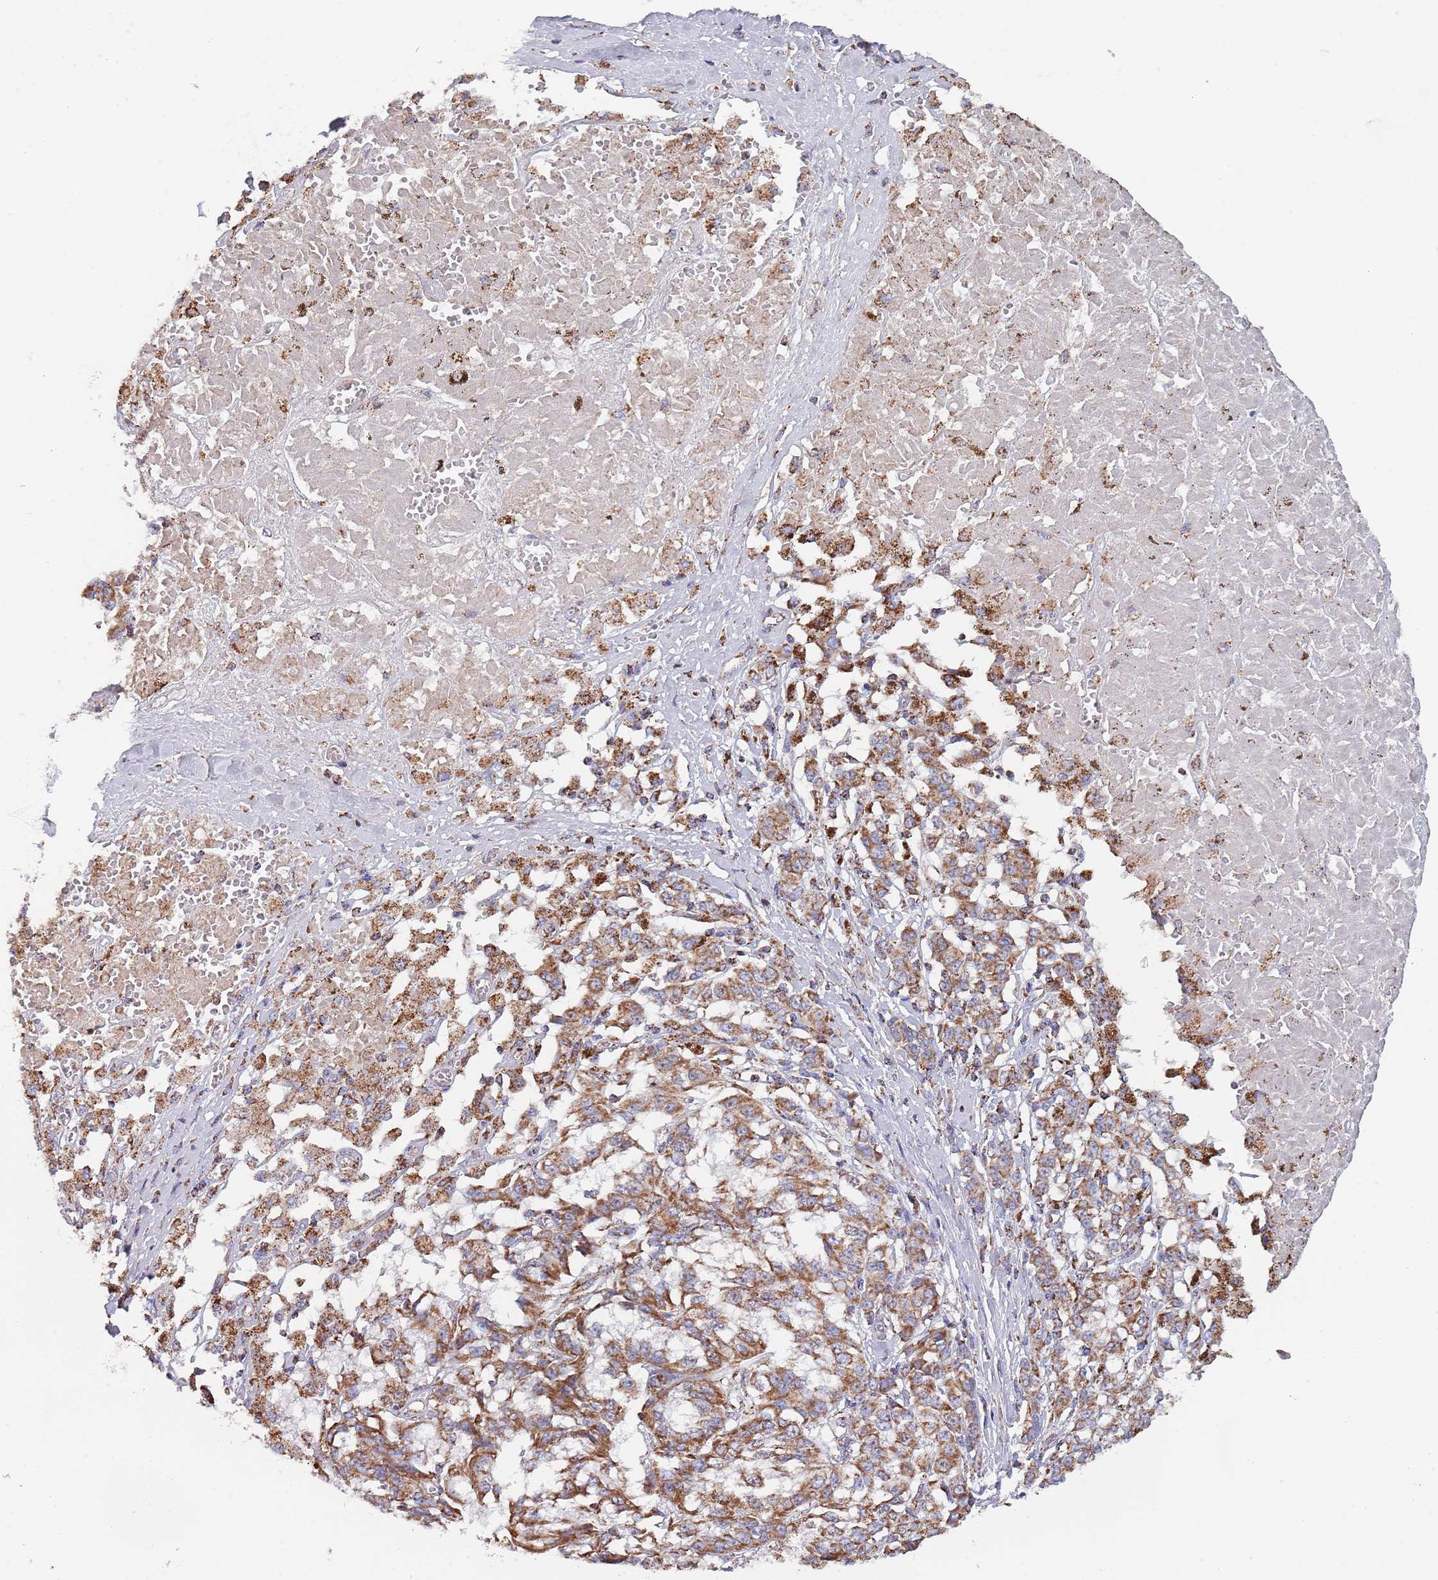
{"staining": {"intensity": "moderate", "quantity": ">75%", "location": "cytoplasmic/membranous"}, "tissue": "melanoma", "cell_type": "Tumor cells", "image_type": "cancer", "snomed": [{"axis": "morphology", "description": "Malignant melanoma, NOS"}, {"axis": "topography", "description": "Skin"}], "caption": "Malignant melanoma stained with IHC displays moderate cytoplasmic/membranous positivity in about >75% of tumor cells.", "gene": "PGP", "patient": {"sex": "female", "age": 72}}